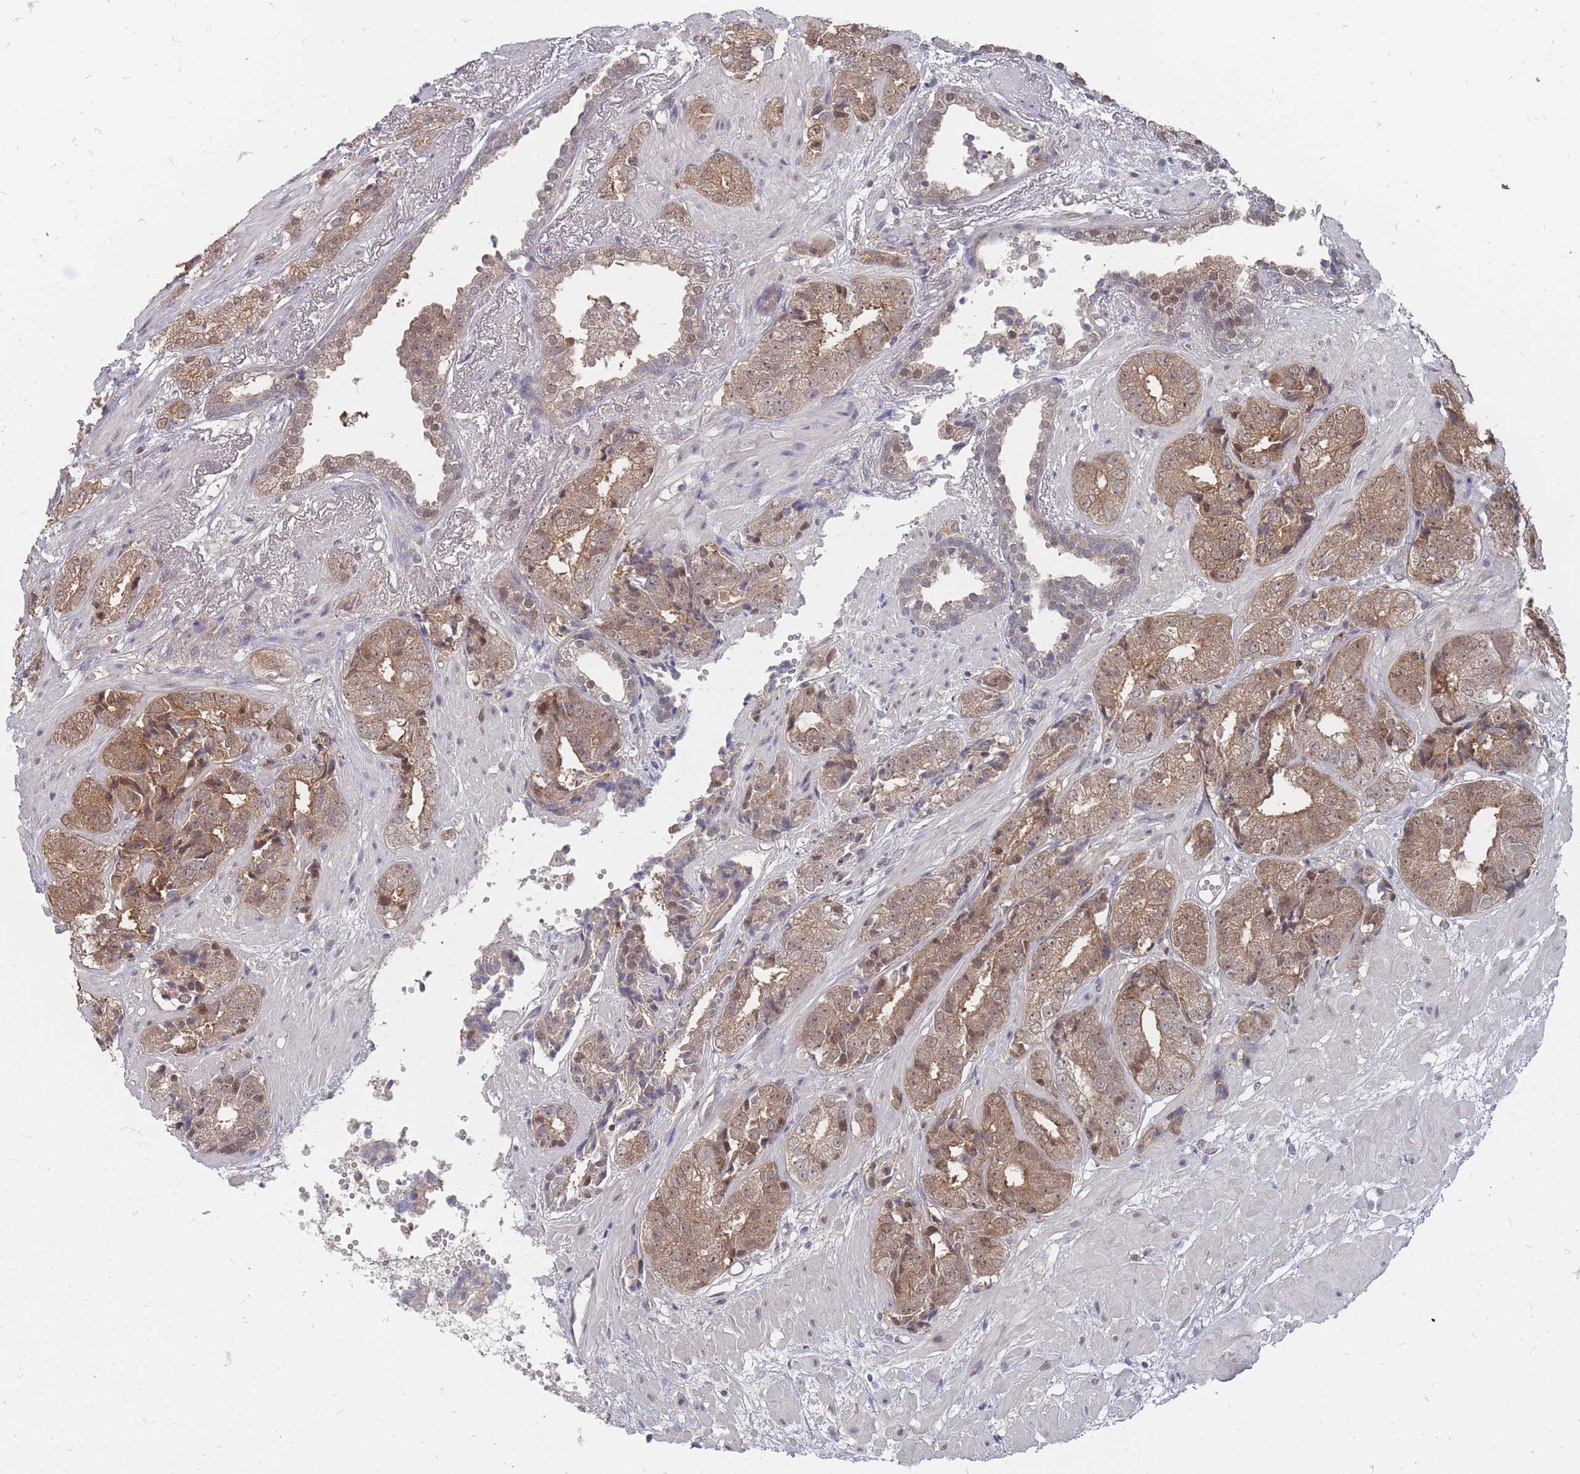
{"staining": {"intensity": "moderate", "quantity": ">75%", "location": "cytoplasmic/membranous,nuclear"}, "tissue": "prostate cancer", "cell_type": "Tumor cells", "image_type": "cancer", "snomed": [{"axis": "morphology", "description": "Adenocarcinoma, High grade"}, {"axis": "topography", "description": "Prostate"}], "caption": "IHC (DAB (3,3'-diaminobenzidine)) staining of prostate cancer (adenocarcinoma (high-grade)) exhibits moderate cytoplasmic/membranous and nuclear protein expression in about >75% of tumor cells.", "gene": "NKD1", "patient": {"sex": "male", "age": 71}}